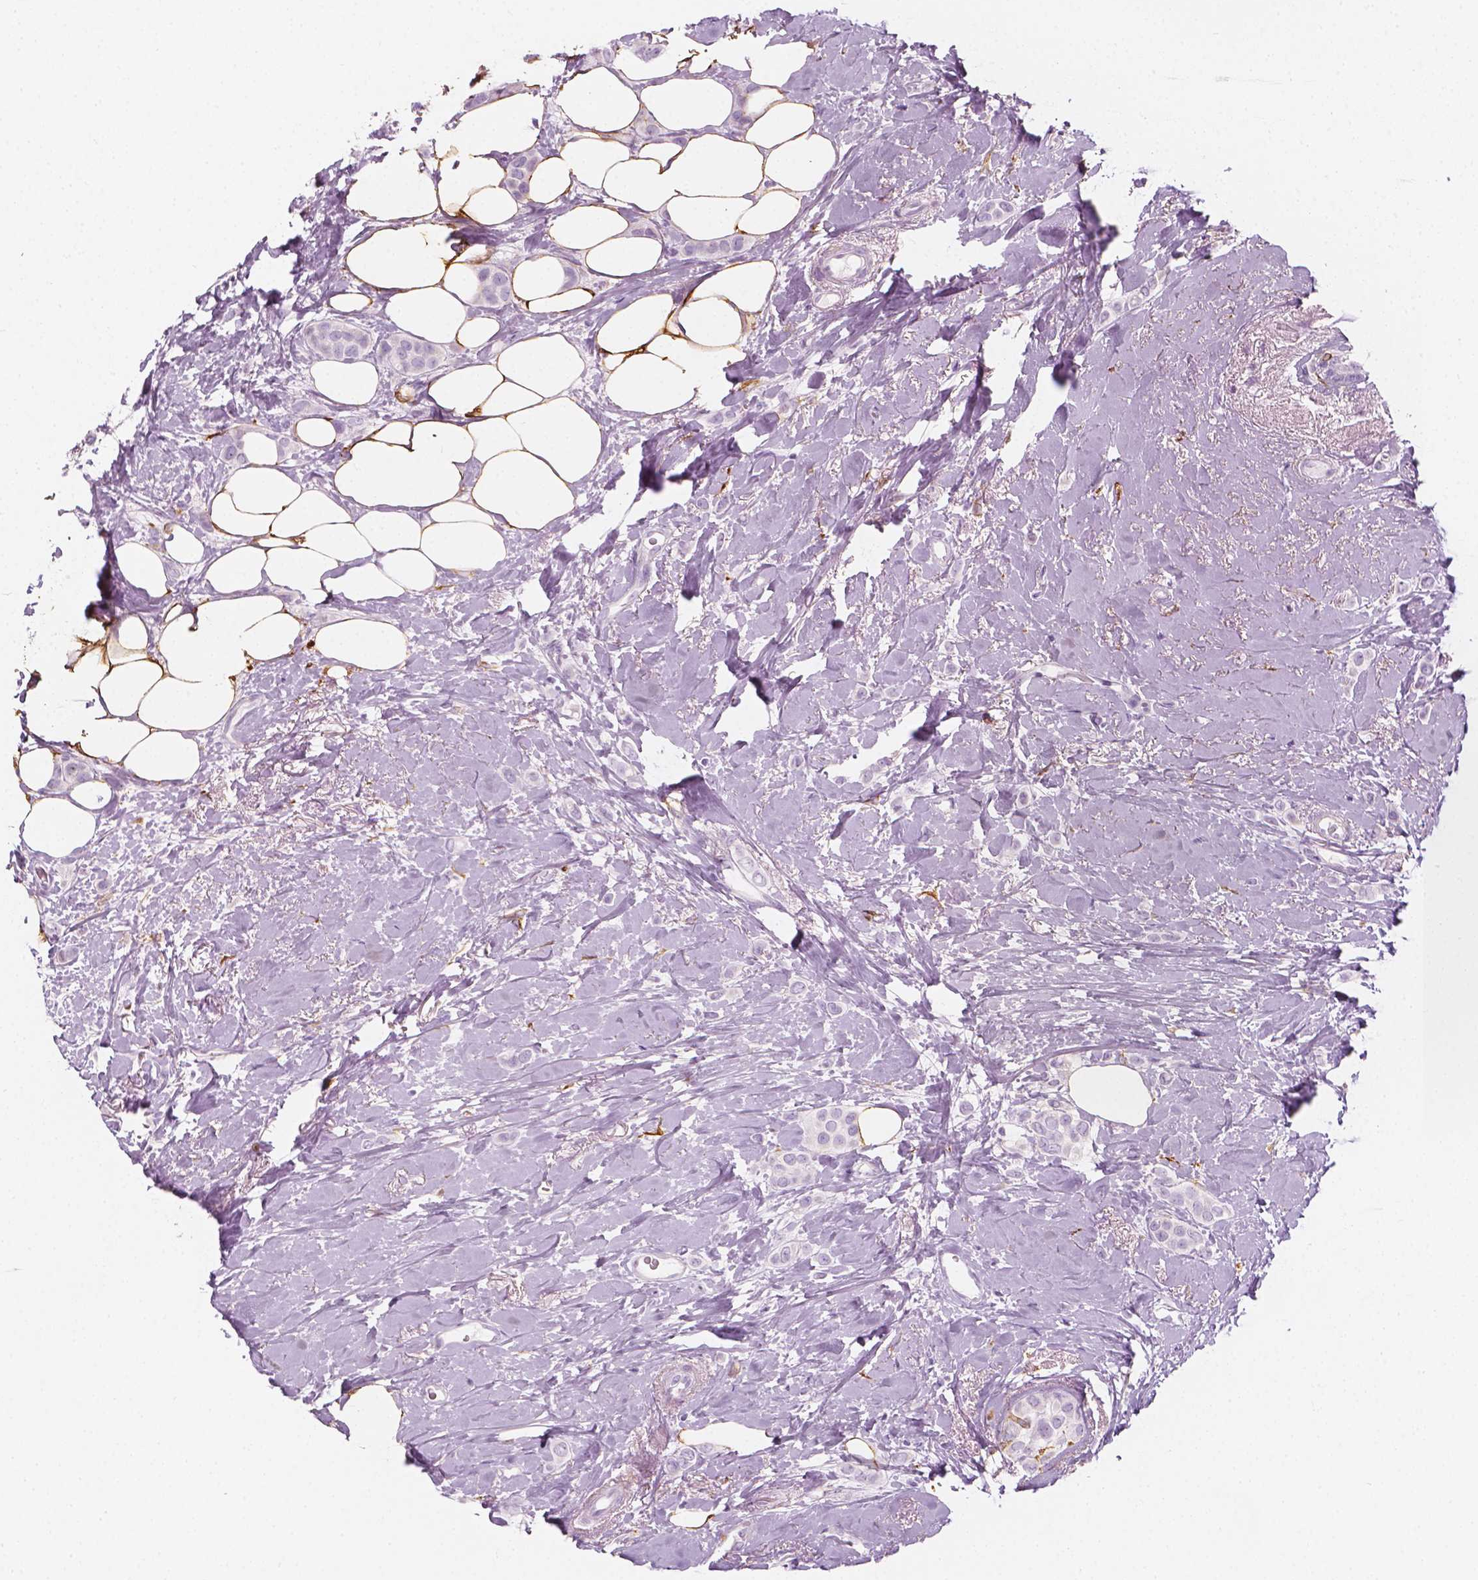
{"staining": {"intensity": "negative", "quantity": "none", "location": "none"}, "tissue": "breast cancer", "cell_type": "Tumor cells", "image_type": "cancer", "snomed": [{"axis": "morphology", "description": "Lobular carcinoma"}, {"axis": "topography", "description": "Breast"}], "caption": "High magnification brightfield microscopy of lobular carcinoma (breast) stained with DAB (brown) and counterstained with hematoxylin (blue): tumor cells show no significant expression.", "gene": "CES1", "patient": {"sex": "female", "age": 66}}